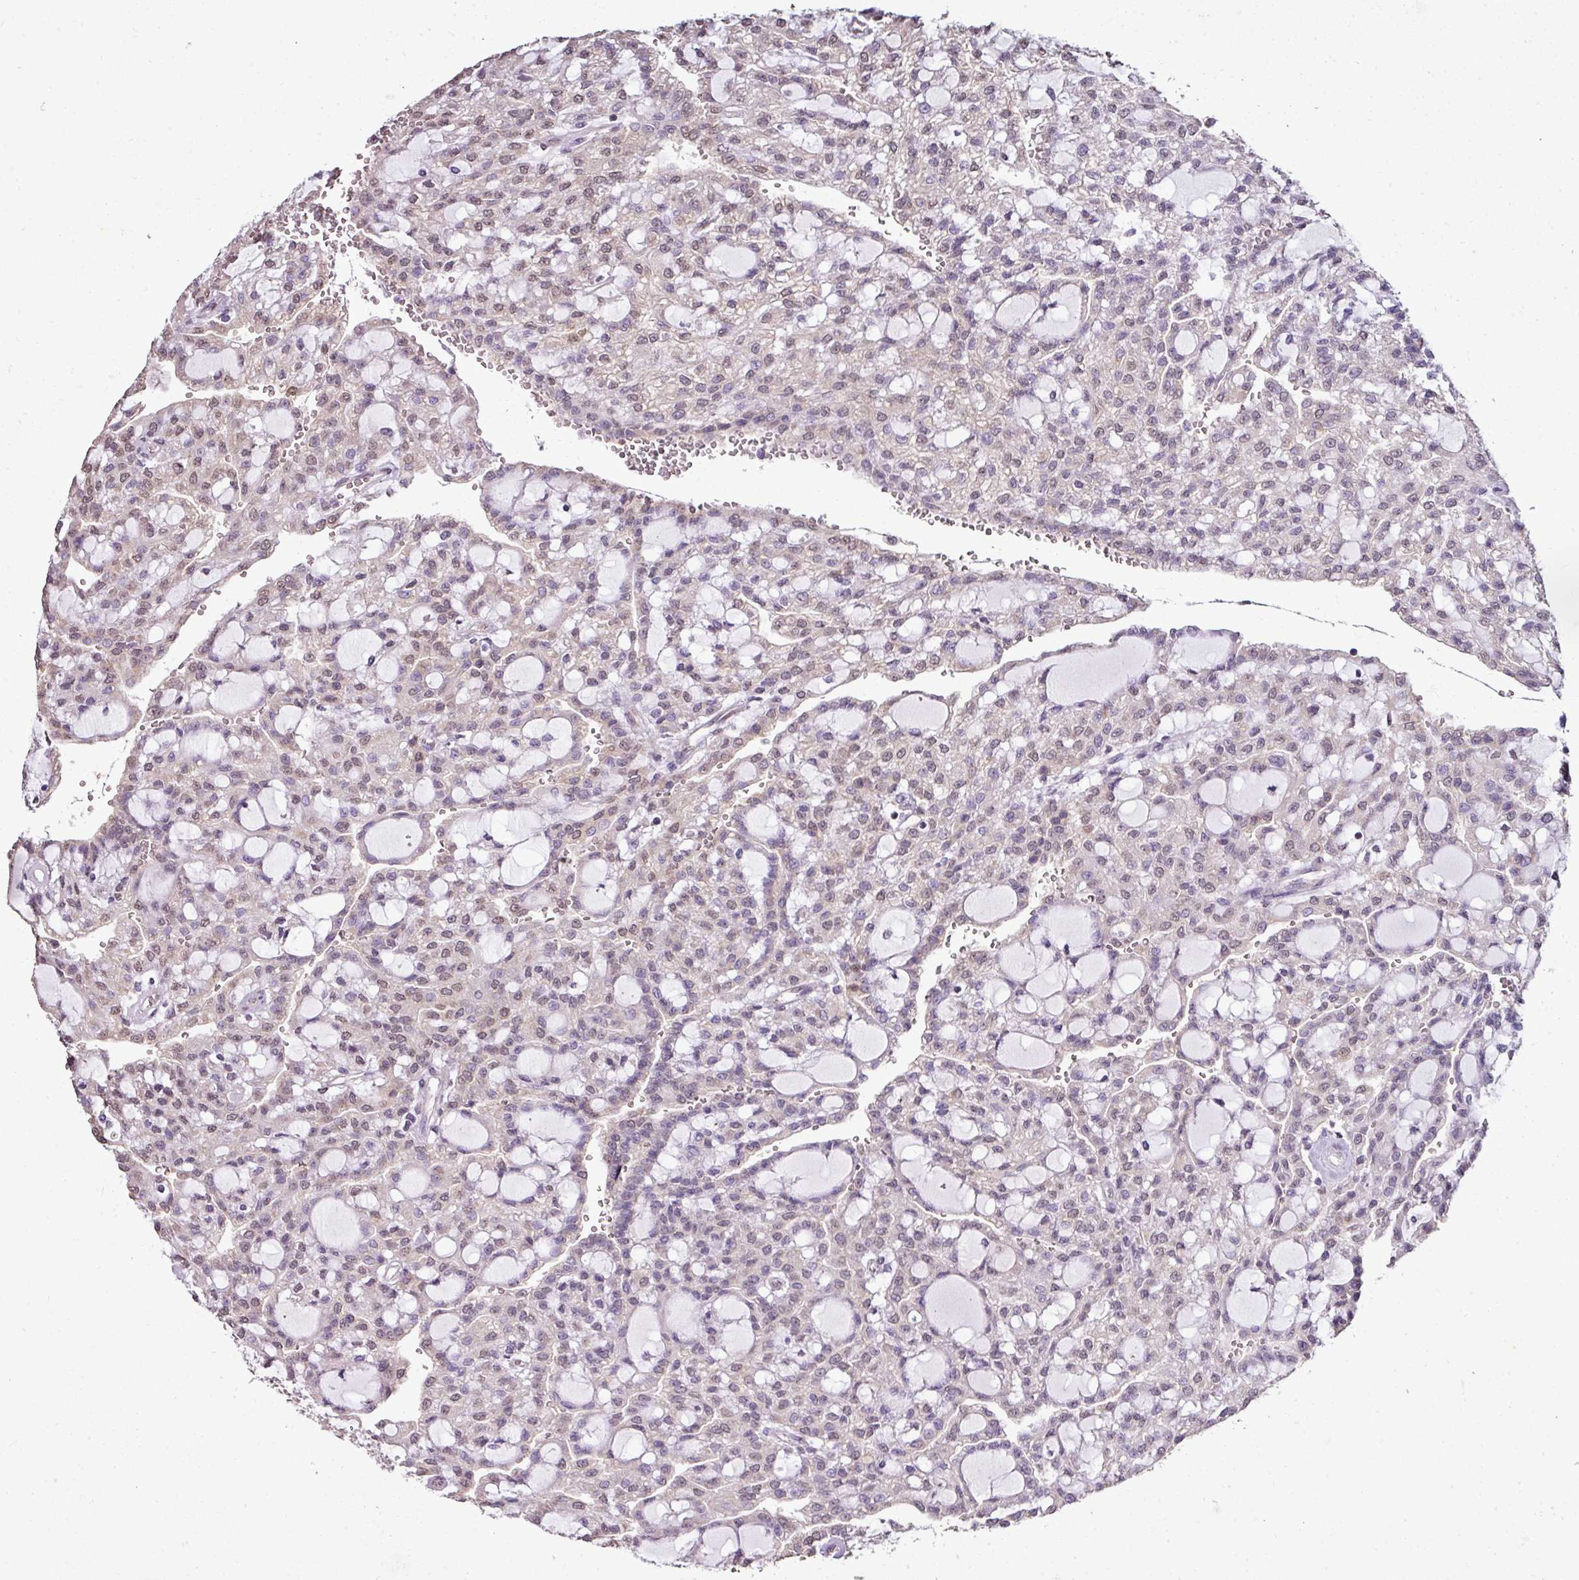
{"staining": {"intensity": "weak", "quantity": "<25%", "location": "nuclear"}, "tissue": "renal cancer", "cell_type": "Tumor cells", "image_type": "cancer", "snomed": [{"axis": "morphology", "description": "Adenocarcinoma, NOS"}, {"axis": "topography", "description": "Kidney"}], "caption": "Tumor cells are negative for brown protein staining in renal adenocarcinoma.", "gene": "JPH2", "patient": {"sex": "male", "age": 63}}